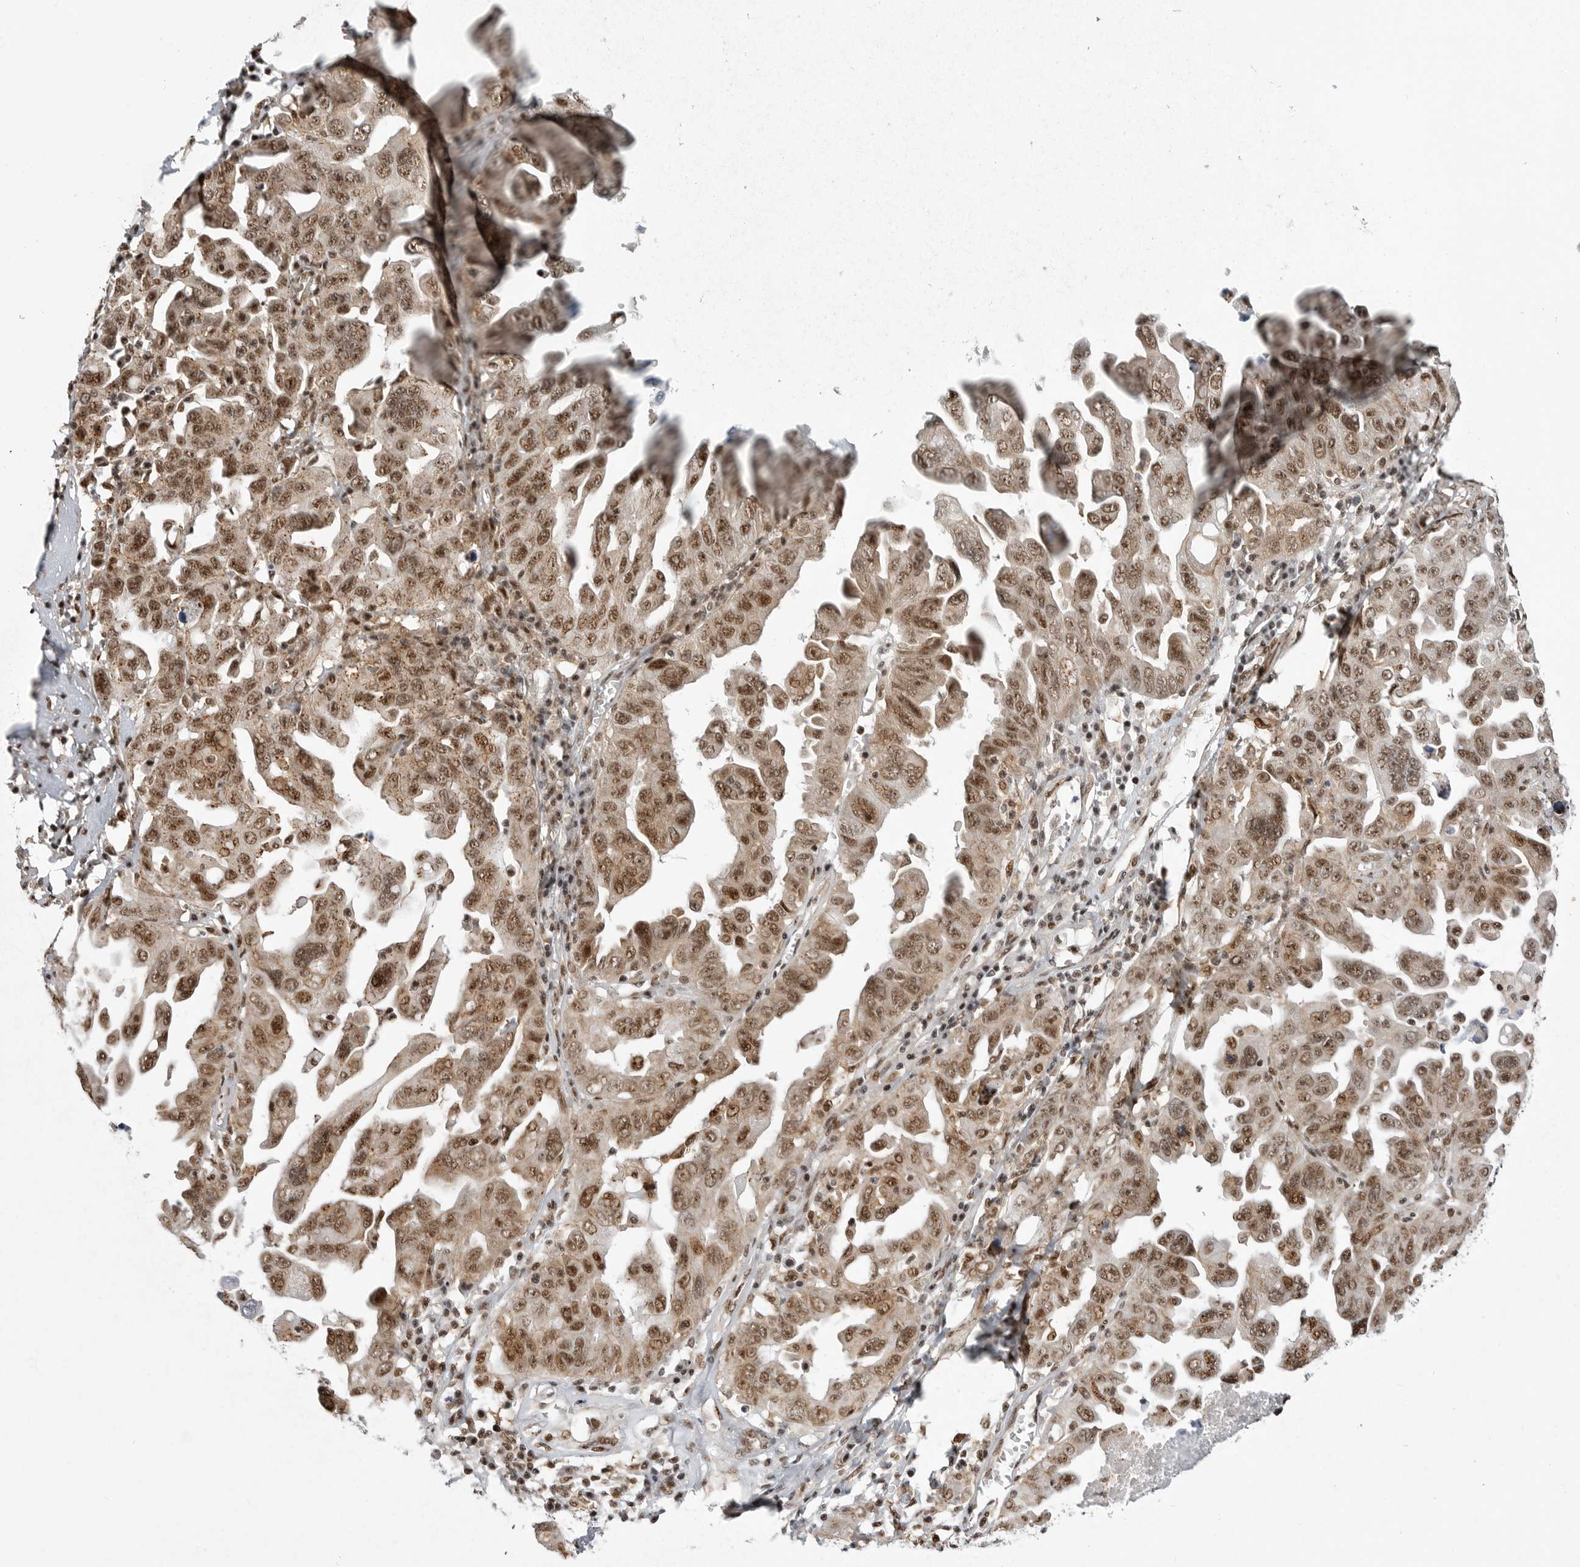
{"staining": {"intensity": "moderate", "quantity": ">75%", "location": "nuclear"}, "tissue": "ovarian cancer", "cell_type": "Tumor cells", "image_type": "cancer", "snomed": [{"axis": "morphology", "description": "Carcinoma, endometroid"}, {"axis": "topography", "description": "Ovary"}], "caption": "A high-resolution histopathology image shows IHC staining of endometroid carcinoma (ovarian), which demonstrates moderate nuclear staining in approximately >75% of tumor cells.", "gene": "GPATCH2", "patient": {"sex": "female", "age": 62}}